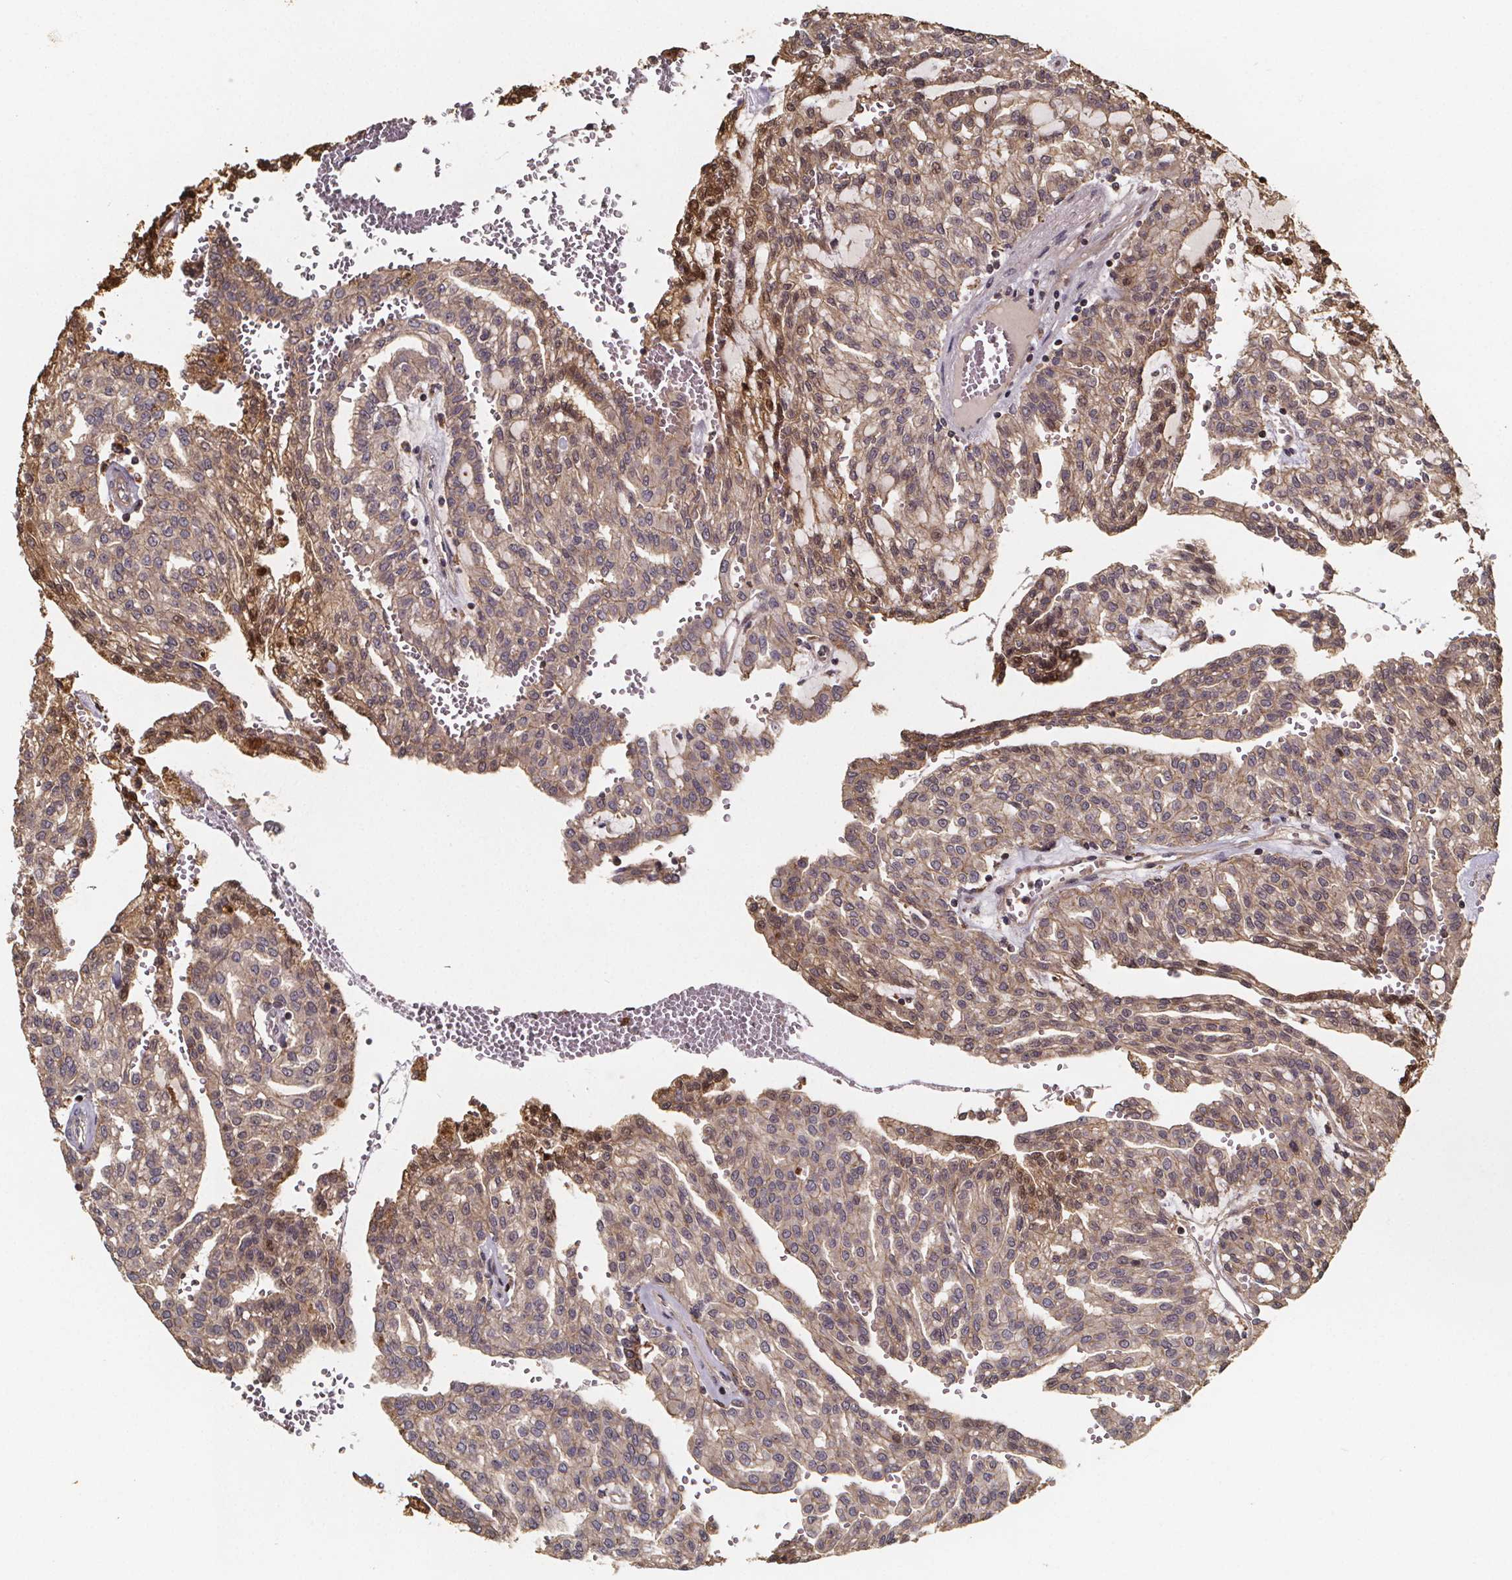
{"staining": {"intensity": "weak", "quantity": ">75%", "location": "cytoplasmic/membranous"}, "tissue": "renal cancer", "cell_type": "Tumor cells", "image_type": "cancer", "snomed": [{"axis": "morphology", "description": "Adenocarcinoma, NOS"}, {"axis": "topography", "description": "Kidney"}], "caption": "This image displays renal cancer (adenocarcinoma) stained with immunohistochemistry (IHC) to label a protein in brown. The cytoplasmic/membranous of tumor cells show weak positivity for the protein. Nuclei are counter-stained blue.", "gene": "ZNF879", "patient": {"sex": "male", "age": 63}}